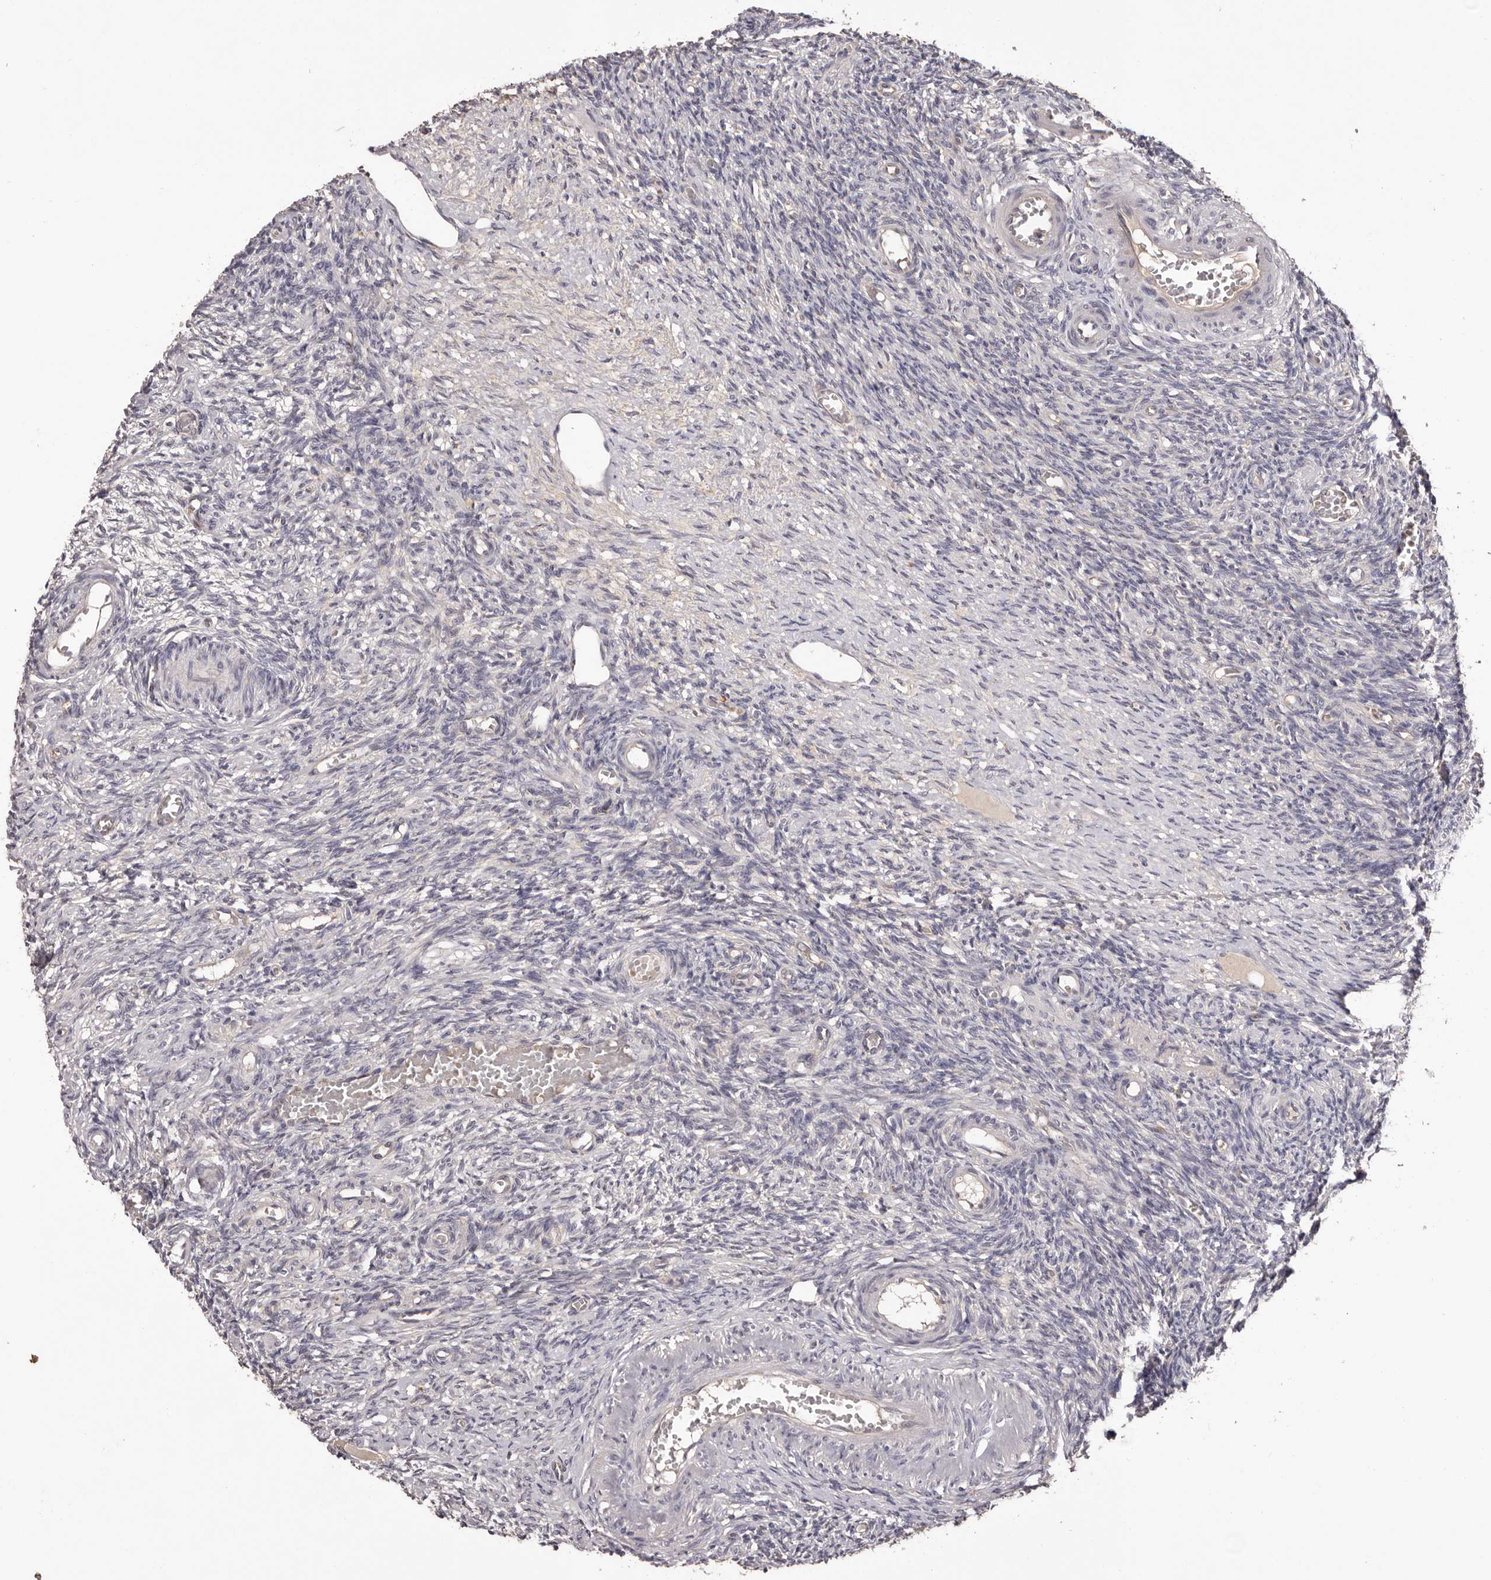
{"staining": {"intensity": "negative", "quantity": "none", "location": "none"}, "tissue": "ovary", "cell_type": "Follicle cells", "image_type": "normal", "snomed": [{"axis": "morphology", "description": "Normal tissue, NOS"}, {"axis": "topography", "description": "Ovary"}], "caption": "Immunohistochemistry (IHC) micrograph of benign ovary stained for a protein (brown), which displays no positivity in follicle cells. (DAB (3,3'-diaminobenzidine) immunohistochemistry (IHC), high magnification).", "gene": "LTV1", "patient": {"sex": "female", "age": 27}}